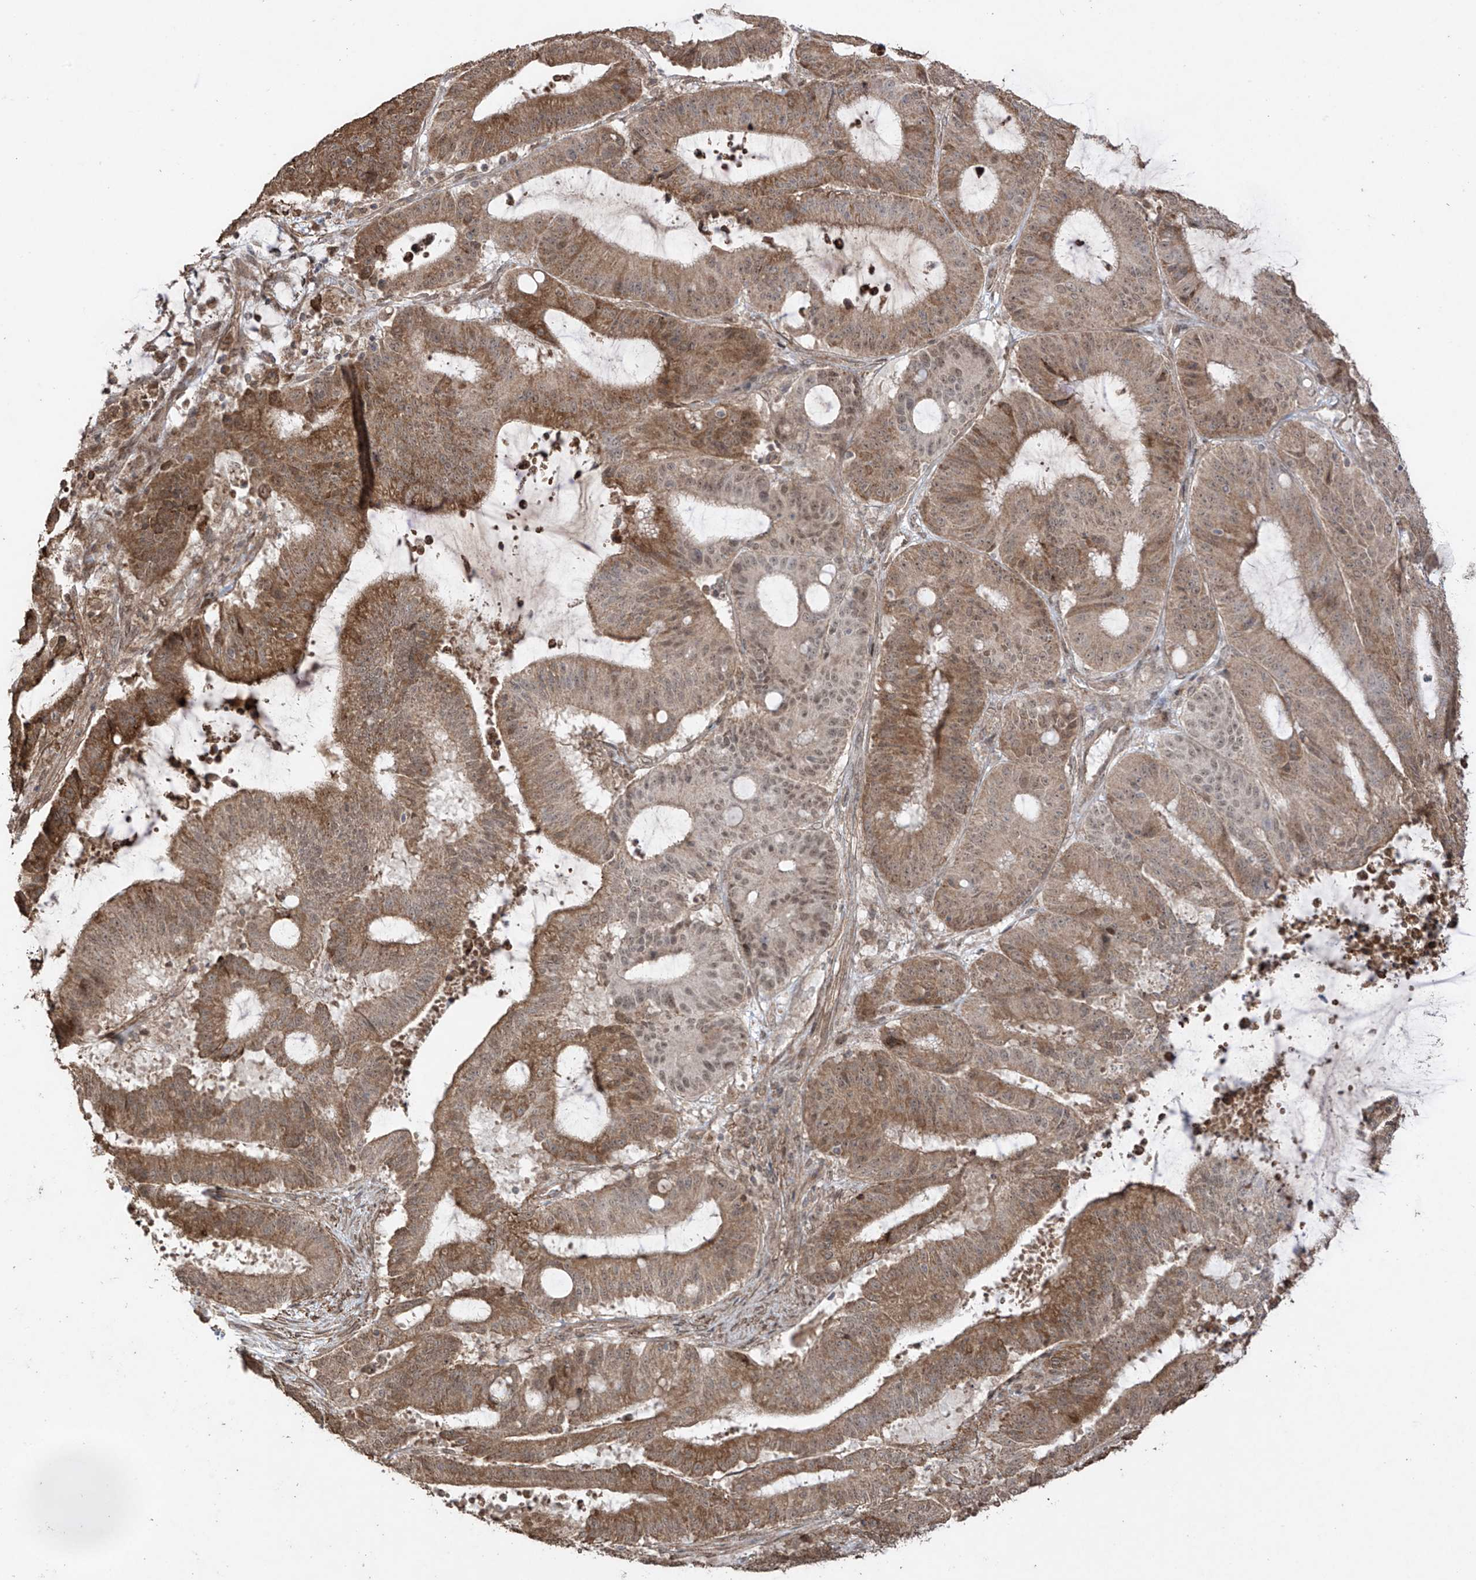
{"staining": {"intensity": "moderate", "quantity": ">75%", "location": "cytoplasmic/membranous,nuclear"}, "tissue": "liver cancer", "cell_type": "Tumor cells", "image_type": "cancer", "snomed": [{"axis": "morphology", "description": "Normal tissue, NOS"}, {"axis": "morphology", "description": "Cholangiocarcinoma"}, {"axis": "topography", "description": "Liver"}, {"axis": "topography", "description": "Peripheral nerve tissue"}], "caption": "Brown immunohistochemical staining in liver cancer (cholangiocarcinoma) demonstrates moderate cytoplasmic/membranous and nuclear expression in about >75% of tumor cells.", "gene": "ABCD1", "patient": {"sex": "female", "age": 73}}